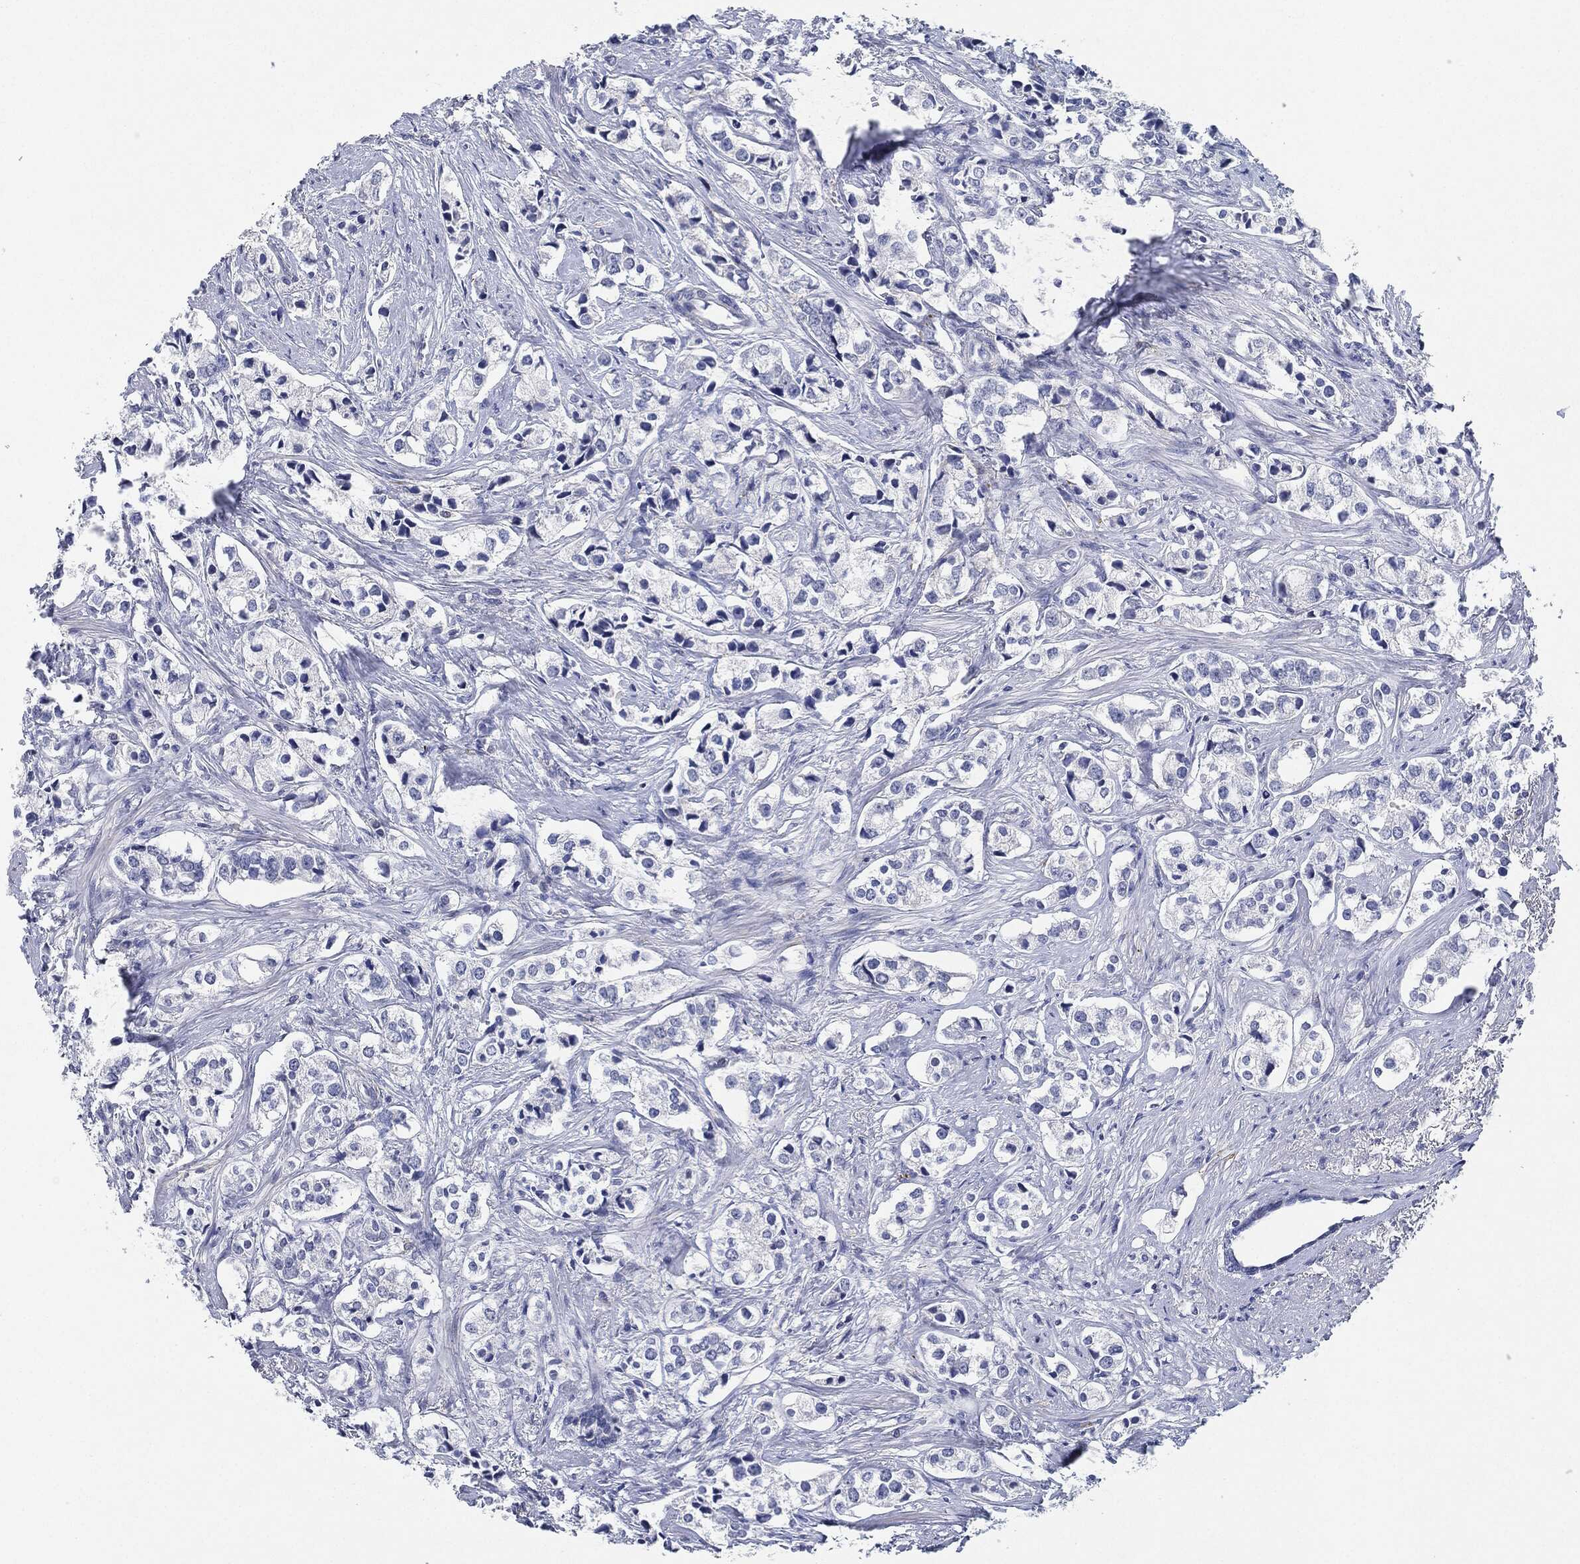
{"staining": {"intensity": "negative", "quantity": "none", "location": "none"}, "tissue": "prostate cancer", "cell_type": "Tumor cells", "image_type": "cancer", "snomed": [{"axis": "morphology", "description": "Adenocarcinoma, NOS"}, {"axis": "topography", "description": "Prostate and seminal vesicle, NOS"}], "caption": "Tumor cells show no significant expression in prostate cancer. (DAB IHC visualized using brightfield microscopy, high magnification).", "gene": "NTRK1", "patient": {"sex": "male", "age": 63}}